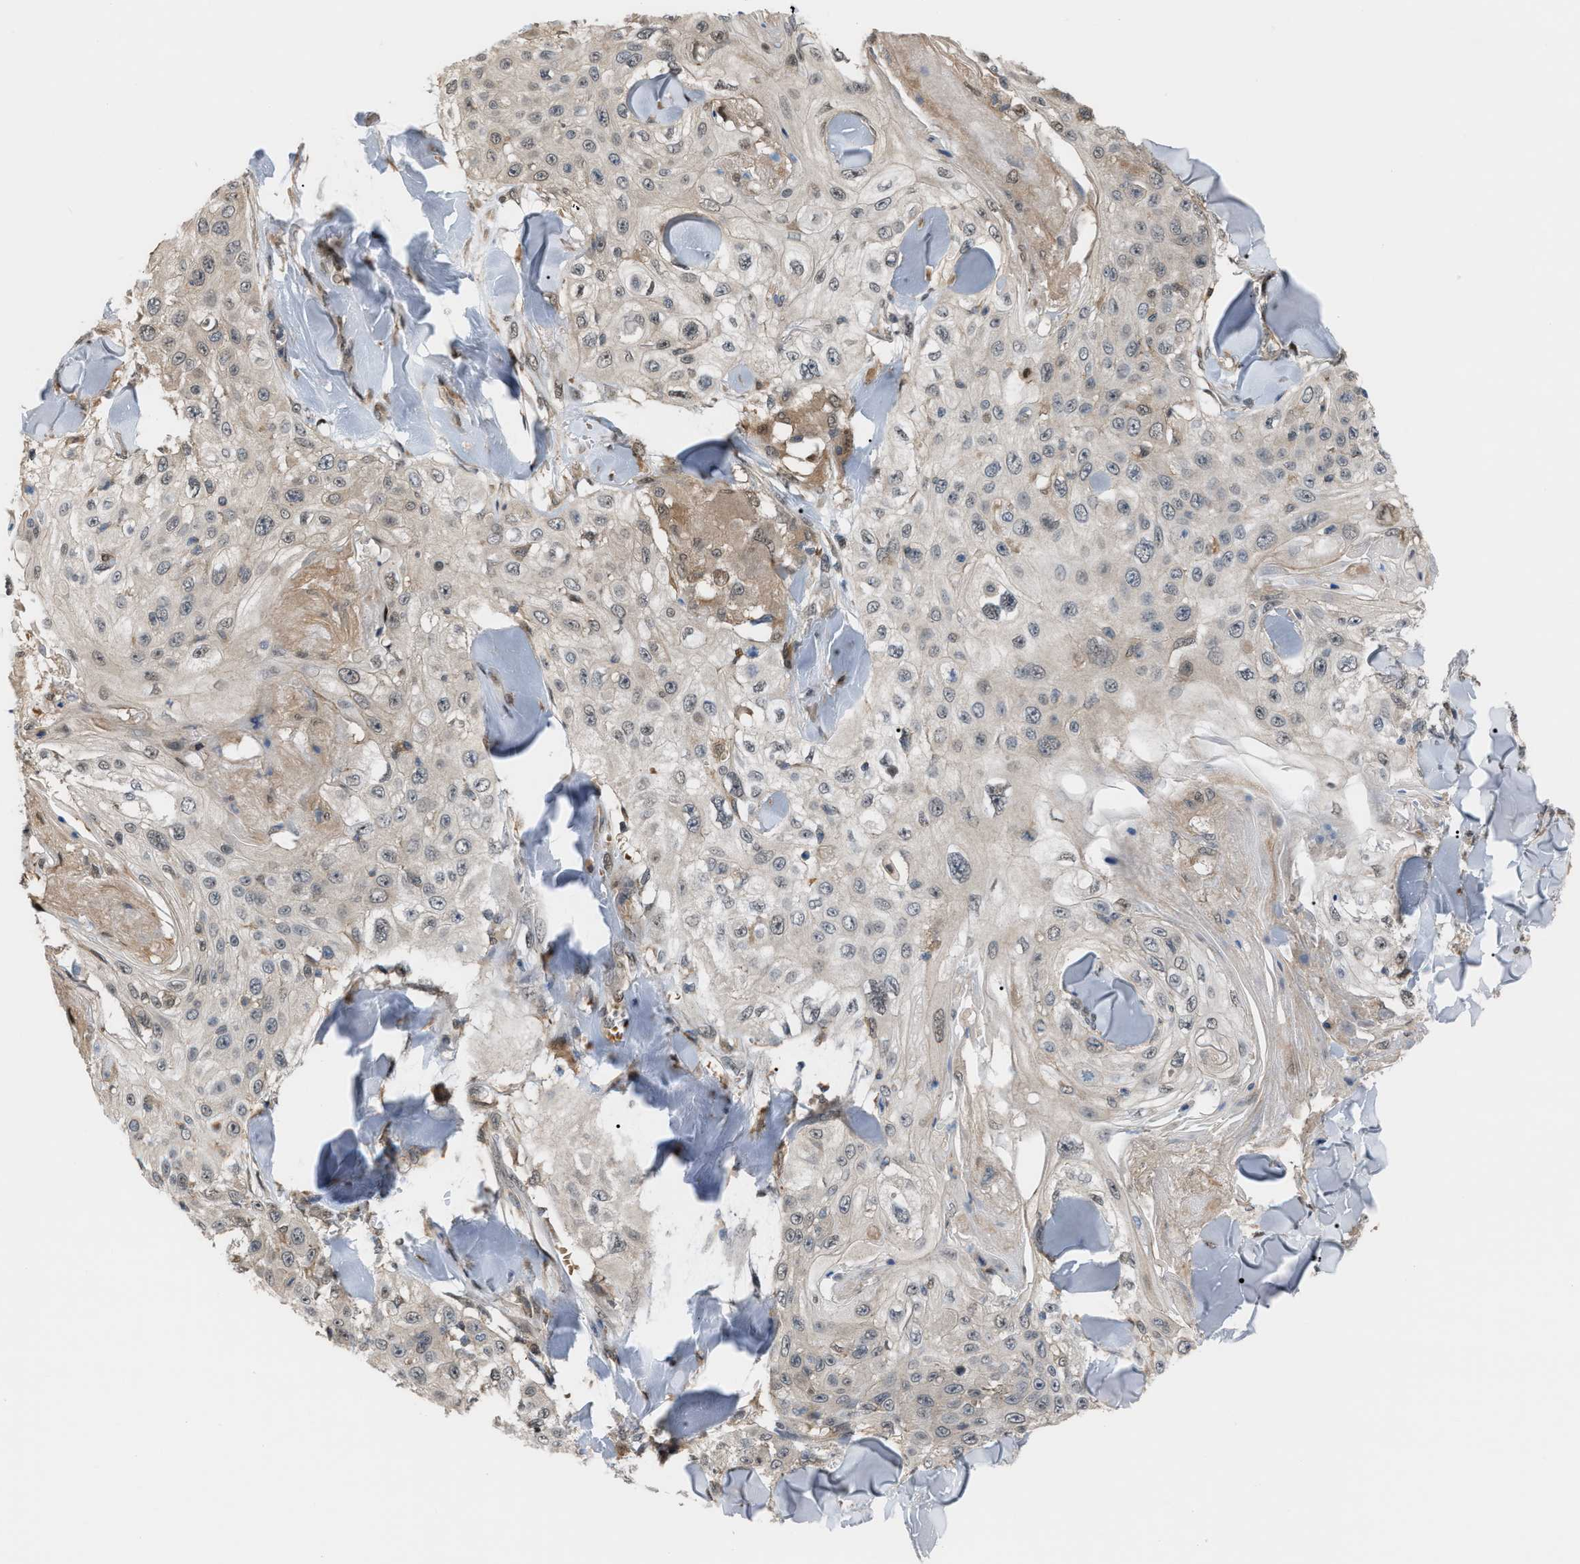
{"staining": {"intensity": "weak", "quantity": "<25%", "location": "cytoplasmic/membranous,nuclear"}, "tissue": "skin cancer", "cell_type": "Tumor cells", "image_type": "cancer", "snomed": [{"axis": "morphology", "description": "Squamous cell carcinoma, NOS"}, {"axis": "topography", "description": "Skin"}], "caption": "The micrograph reveals no significant staining in tumor cells of squamous cell carcinoma (skin).", "gene": "RFFL", "patient": {"sex": "male", "age": 86}}